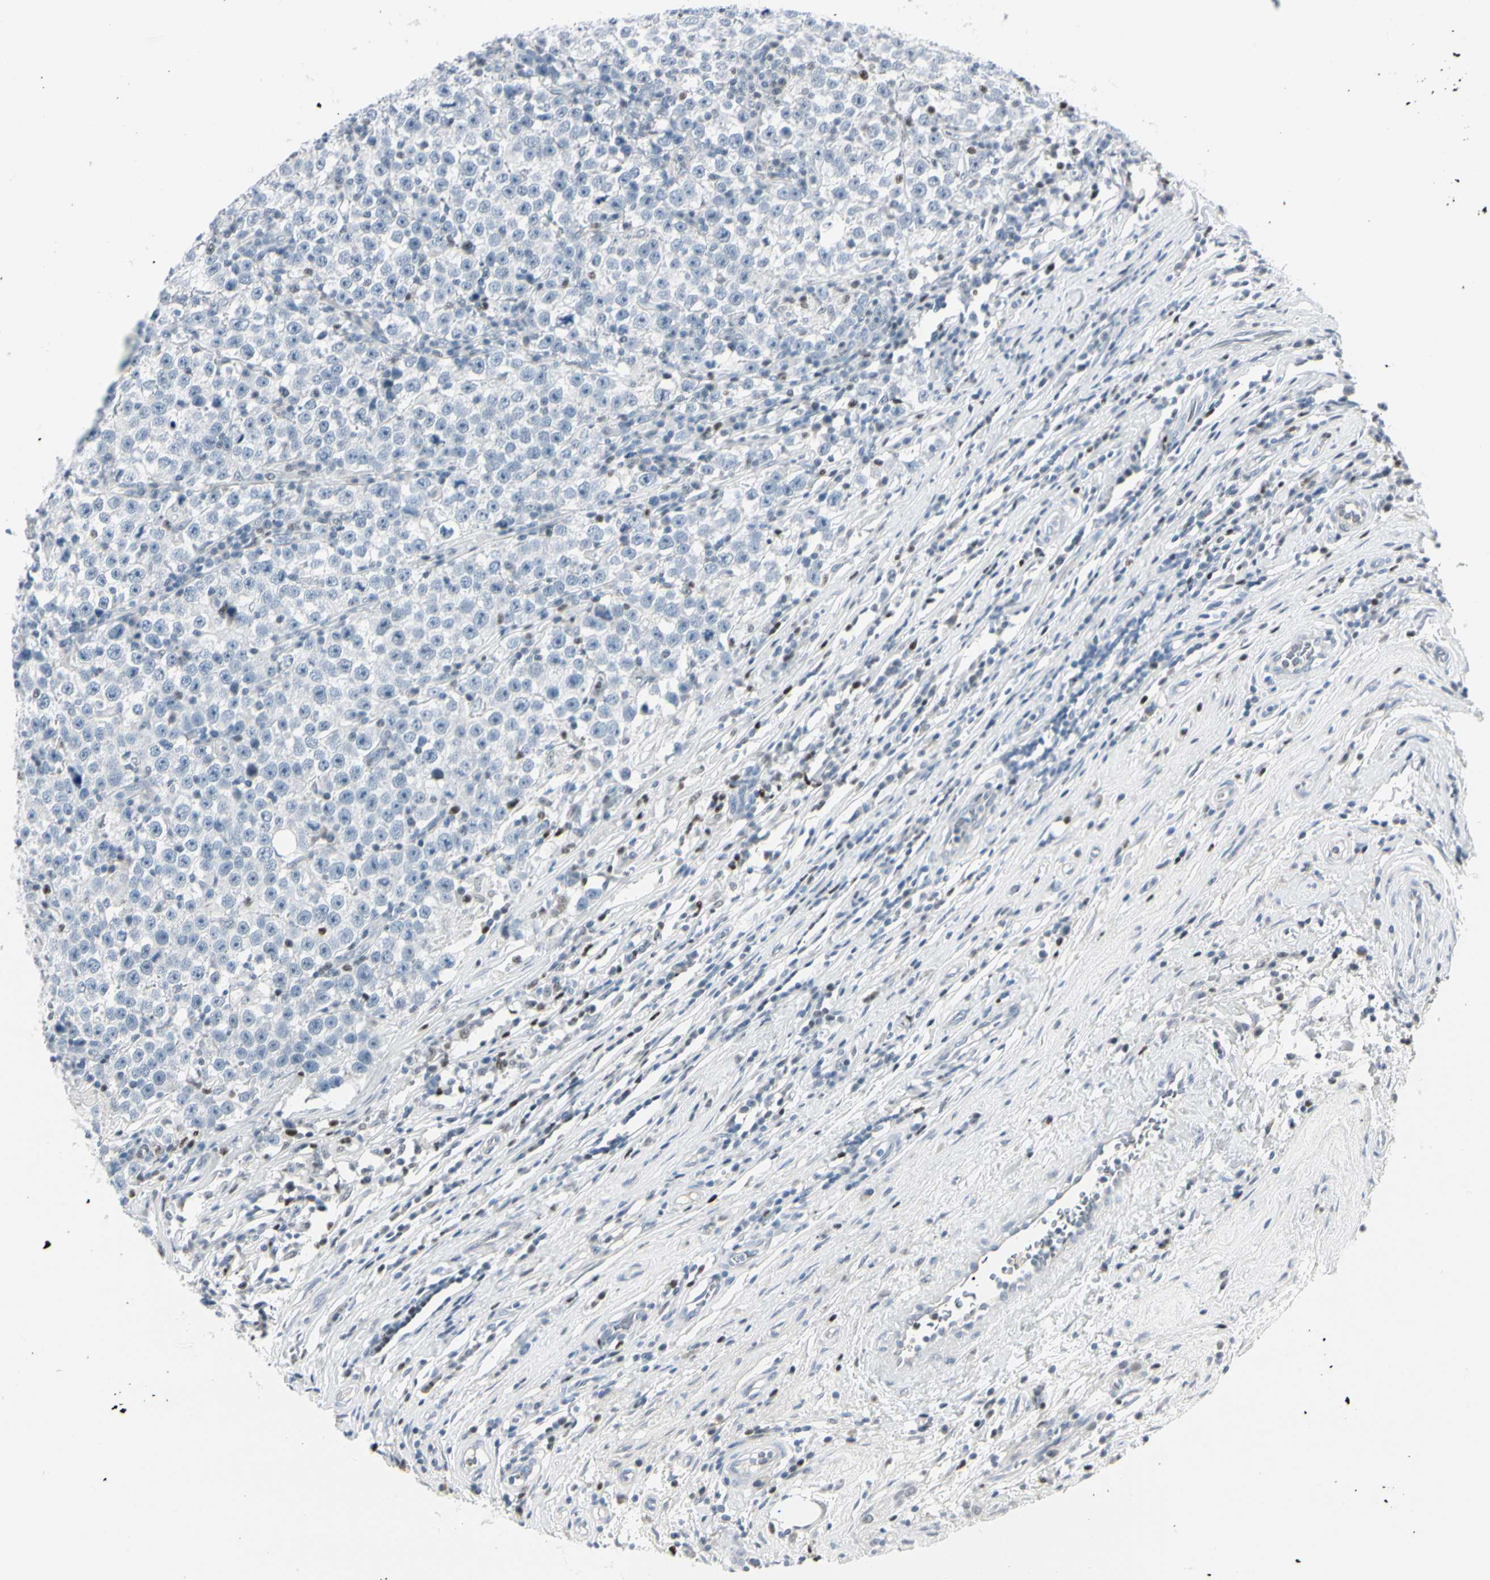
{"staining": {"intensity": "negative", "quantity": "none", "location": "none"}, "tissue": "testis cancer", "cell_type": "Tumor cells", "image_type": "cancer", "snomed": [{"axis": "morphology", "description": "Seminoma, NOS"}, {"axis": "topography", "description": "Testis"}], "caption": "DAB (3,3'-diaminobenzidine) immunohistochemical staining of human testis seminoma exhibits no significant staining in tumor cells.", "gene": "ZBTB7B", "patient": {"sex": "male", "age": 43}}